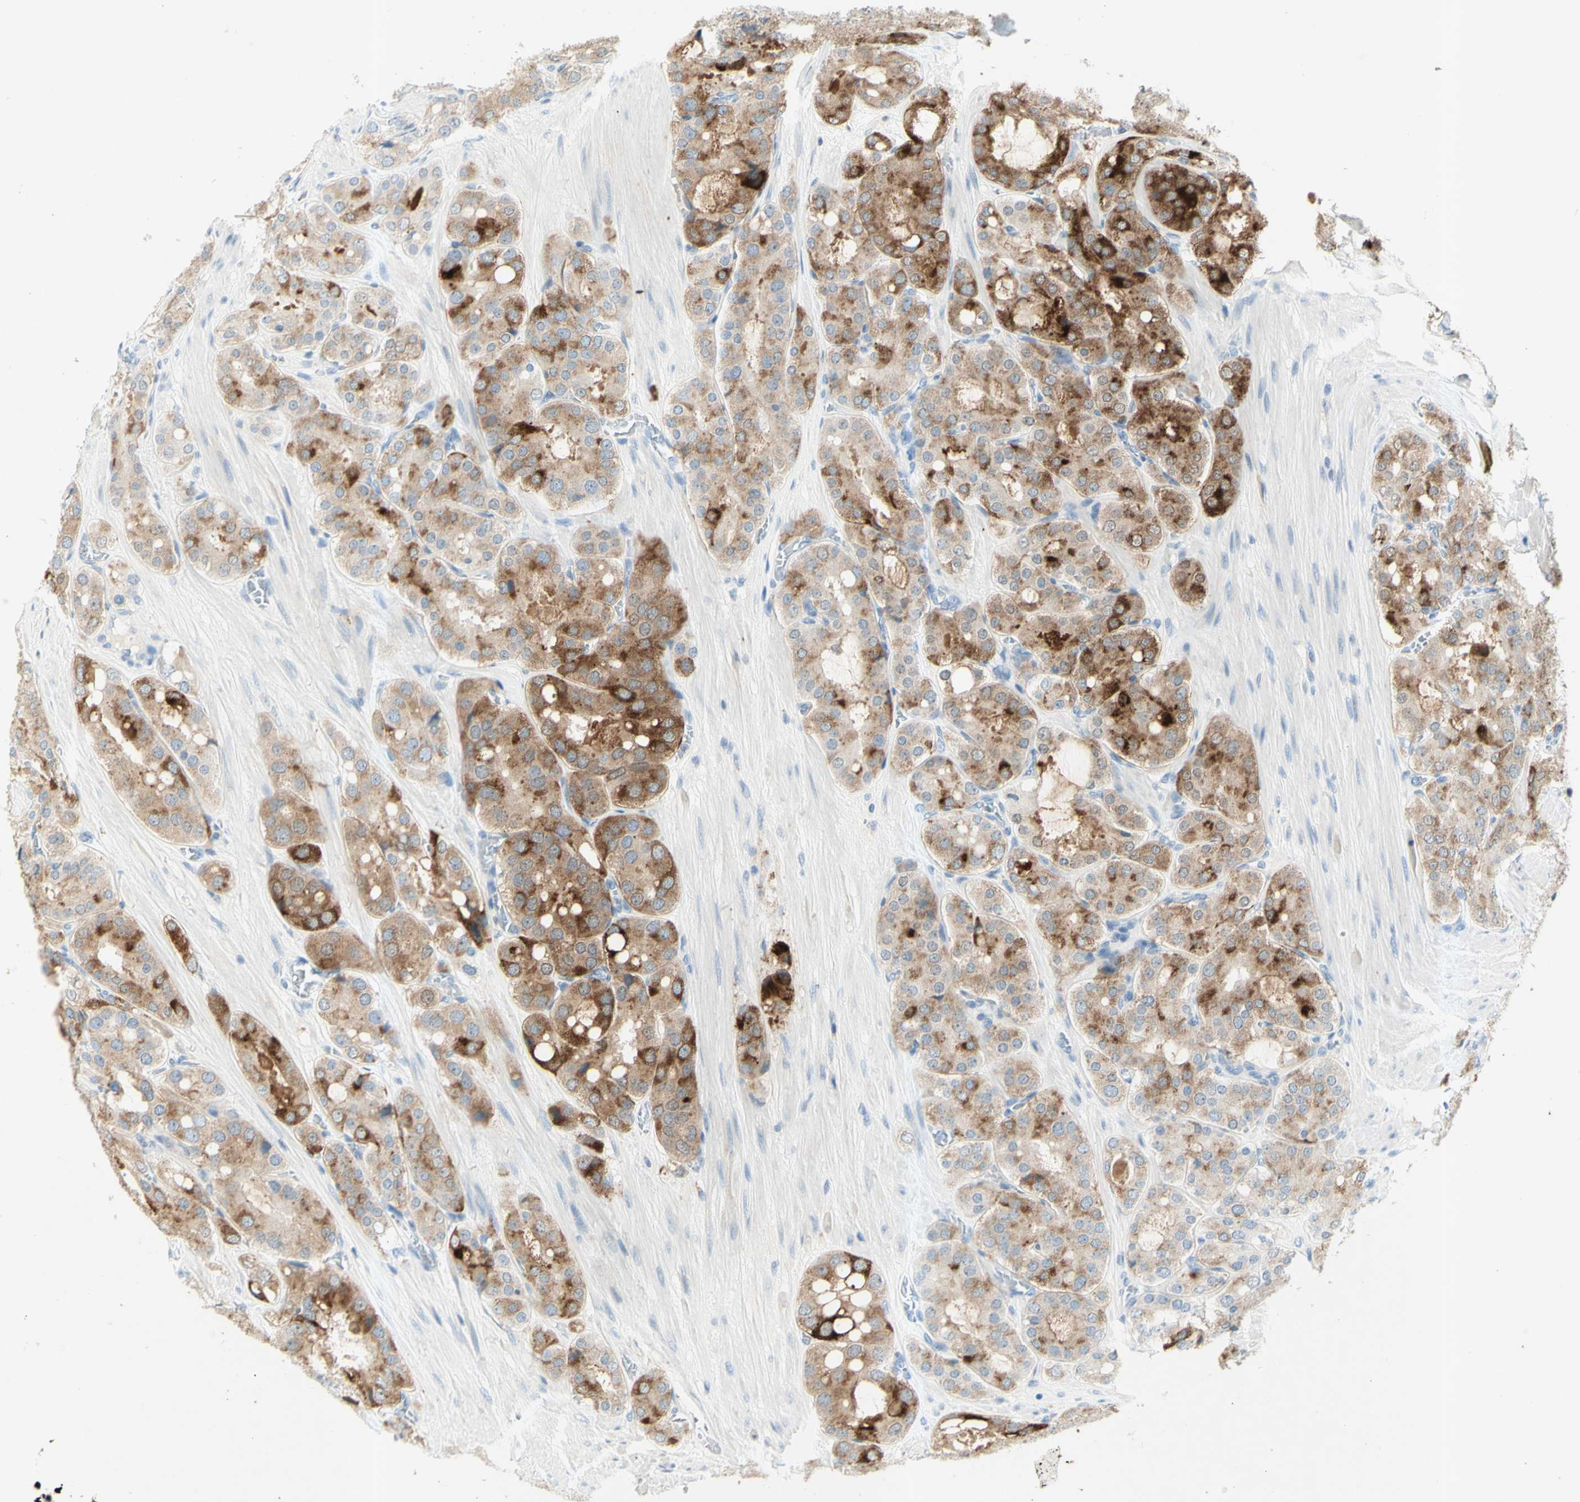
{"staining": {"intensity": "strong", "quantity": "25%-75%", "location": "cytoplasmic/membranous"}, "tissue": "prostate cancer", "cell_type": "Tumor cells", "image_type": "cancer", "snomed": [{"axis": "morphology", "description": "Adenocarcinoma, High grade"}, {"axis": "topography", "description": "Prostate"}], "caption": "IHC histopathology image of human prostate cancer stained for a protein (brown), which displays high levels of strong cytoplasmic/membranous expression in approximately 25%-75% of tumor cells.", "gene": "GDF15", "patient": {"sex": "male", "age": 65}}